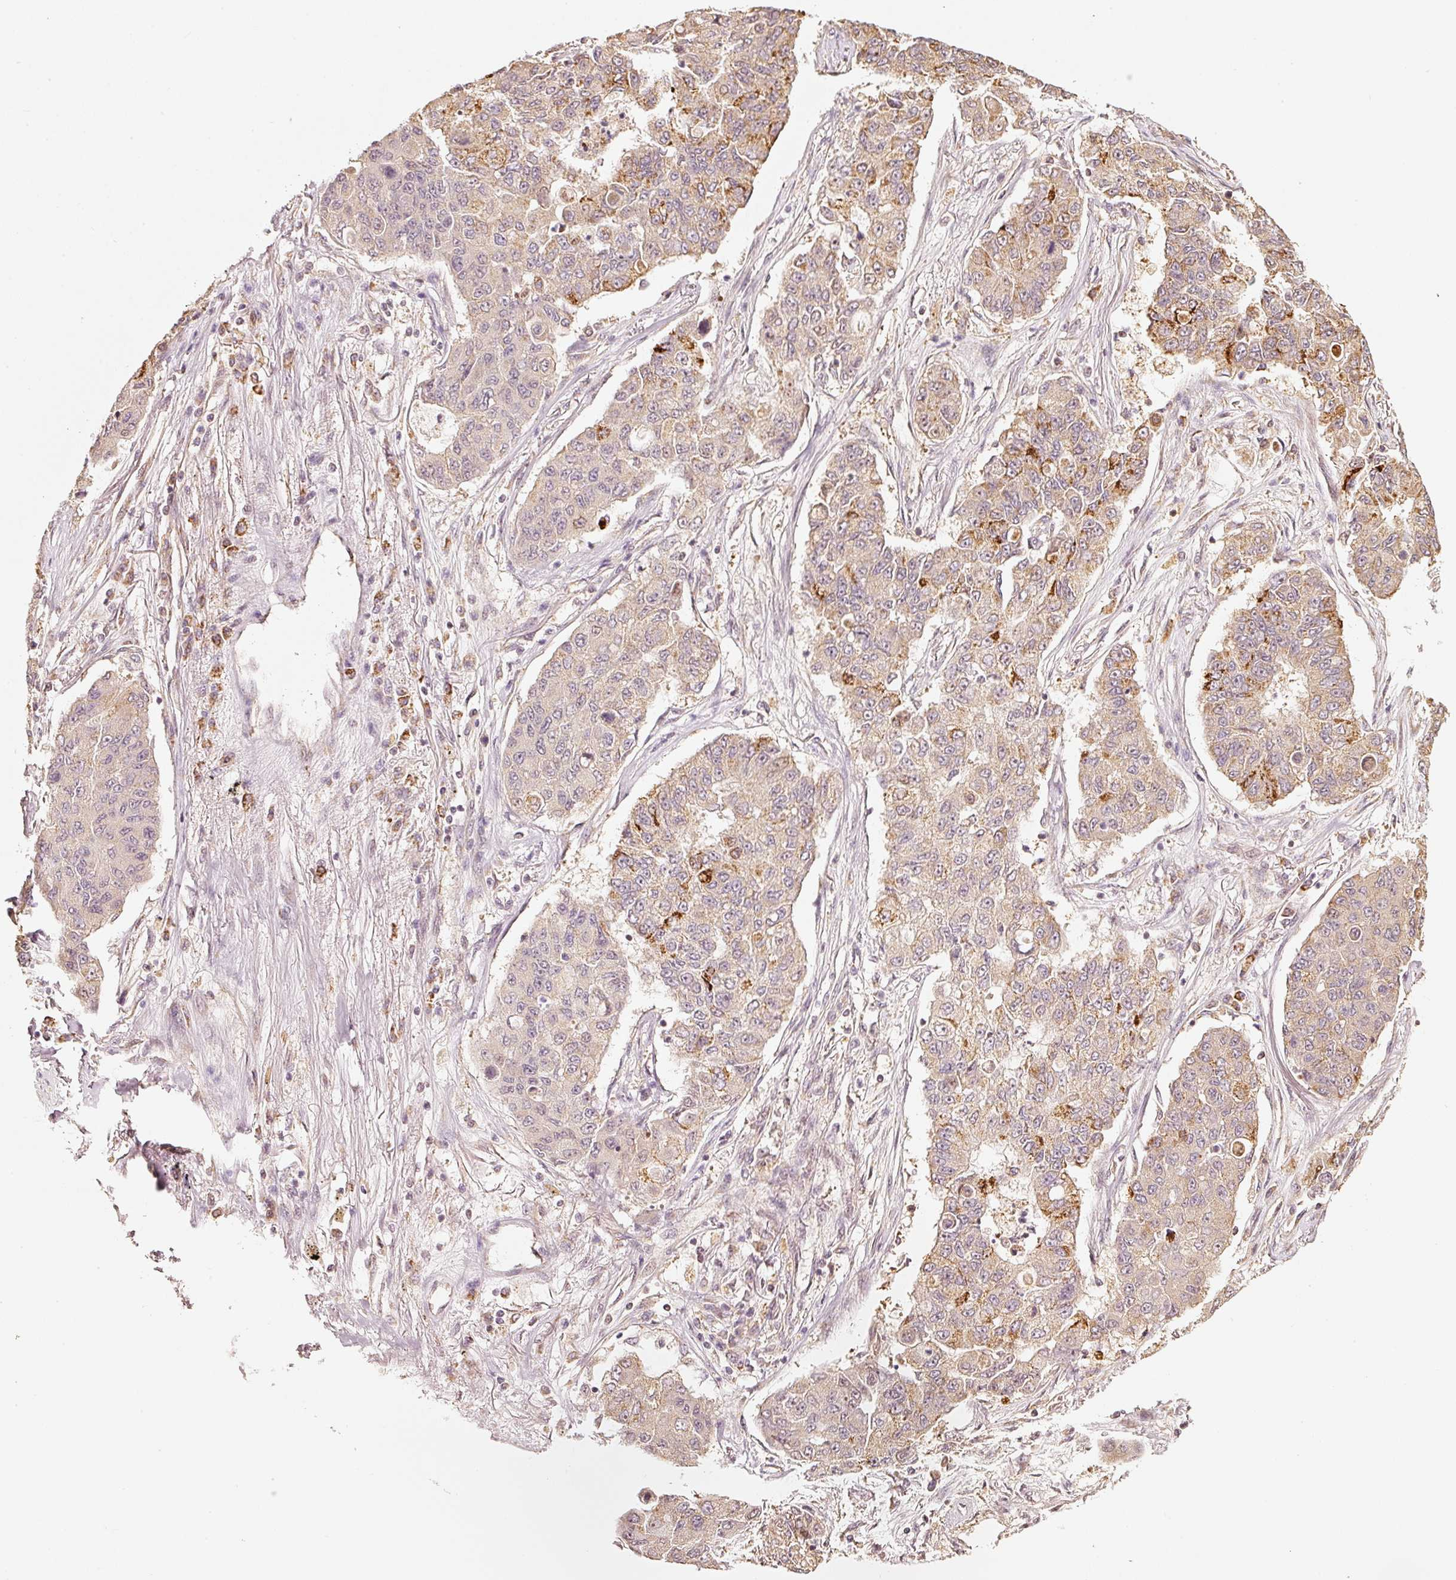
{"staining": {"intensity": "strong", "quantity": "<25%", "location": "cytoplasmic/membranous"}, "tissue": "lung cancer", "cell_type": "Tumor cells", "image_type": "cancer", "snomed": [{"axis": "morphology", "description": "Squamous cell carcinoma, NOS"}, {"axis": "topography", "description": "Lung"}], "caption": "The micrograph demonstrates staining of lung cancer, revealing strong cytoplasmic/membranous protein staining (brown color) within tumor cells. (brown staining indicates protein expression, while blue staining denotes nuclei).", "gene": "RAB35", "patient": {"sex": "male", "age": 74}}